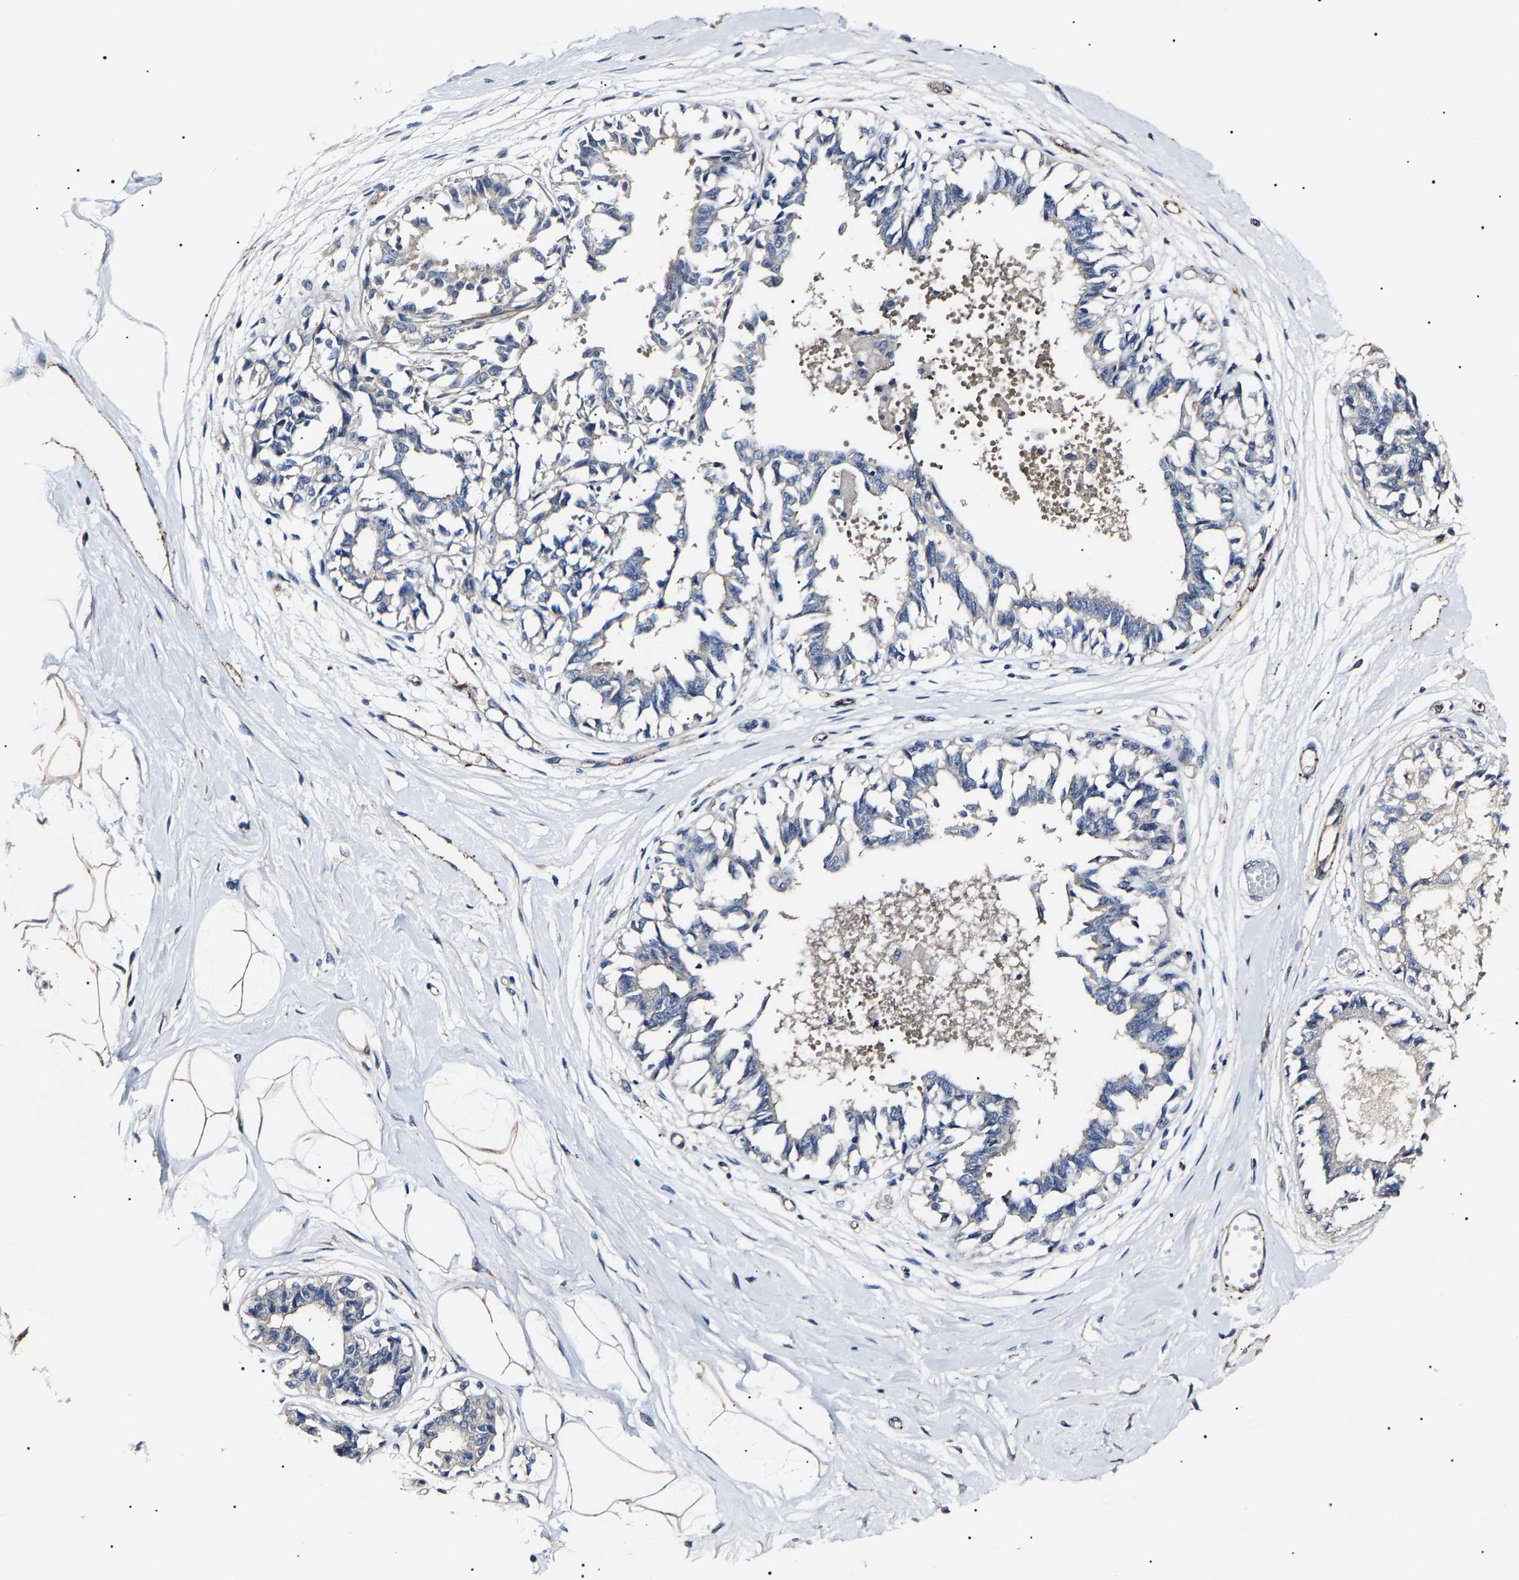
{"staining": {"intensity": "negative", "quantity": "none", "location": "none"}, "tissue": "breast", "cell_type": "Adipocytes", "image_type": "normal", "snomed": [{"axis": "morphology", "description": "Normal tissue, NOS"}, {"axis": "topography", "description": "Breast"}], "caption": "Micrograph shows no significant protein positivity in adipocytes of benign breast. Nuclei are stained in blue.", "gene": "KLHL42", "patient": {"sex": "female", "age": 45}}